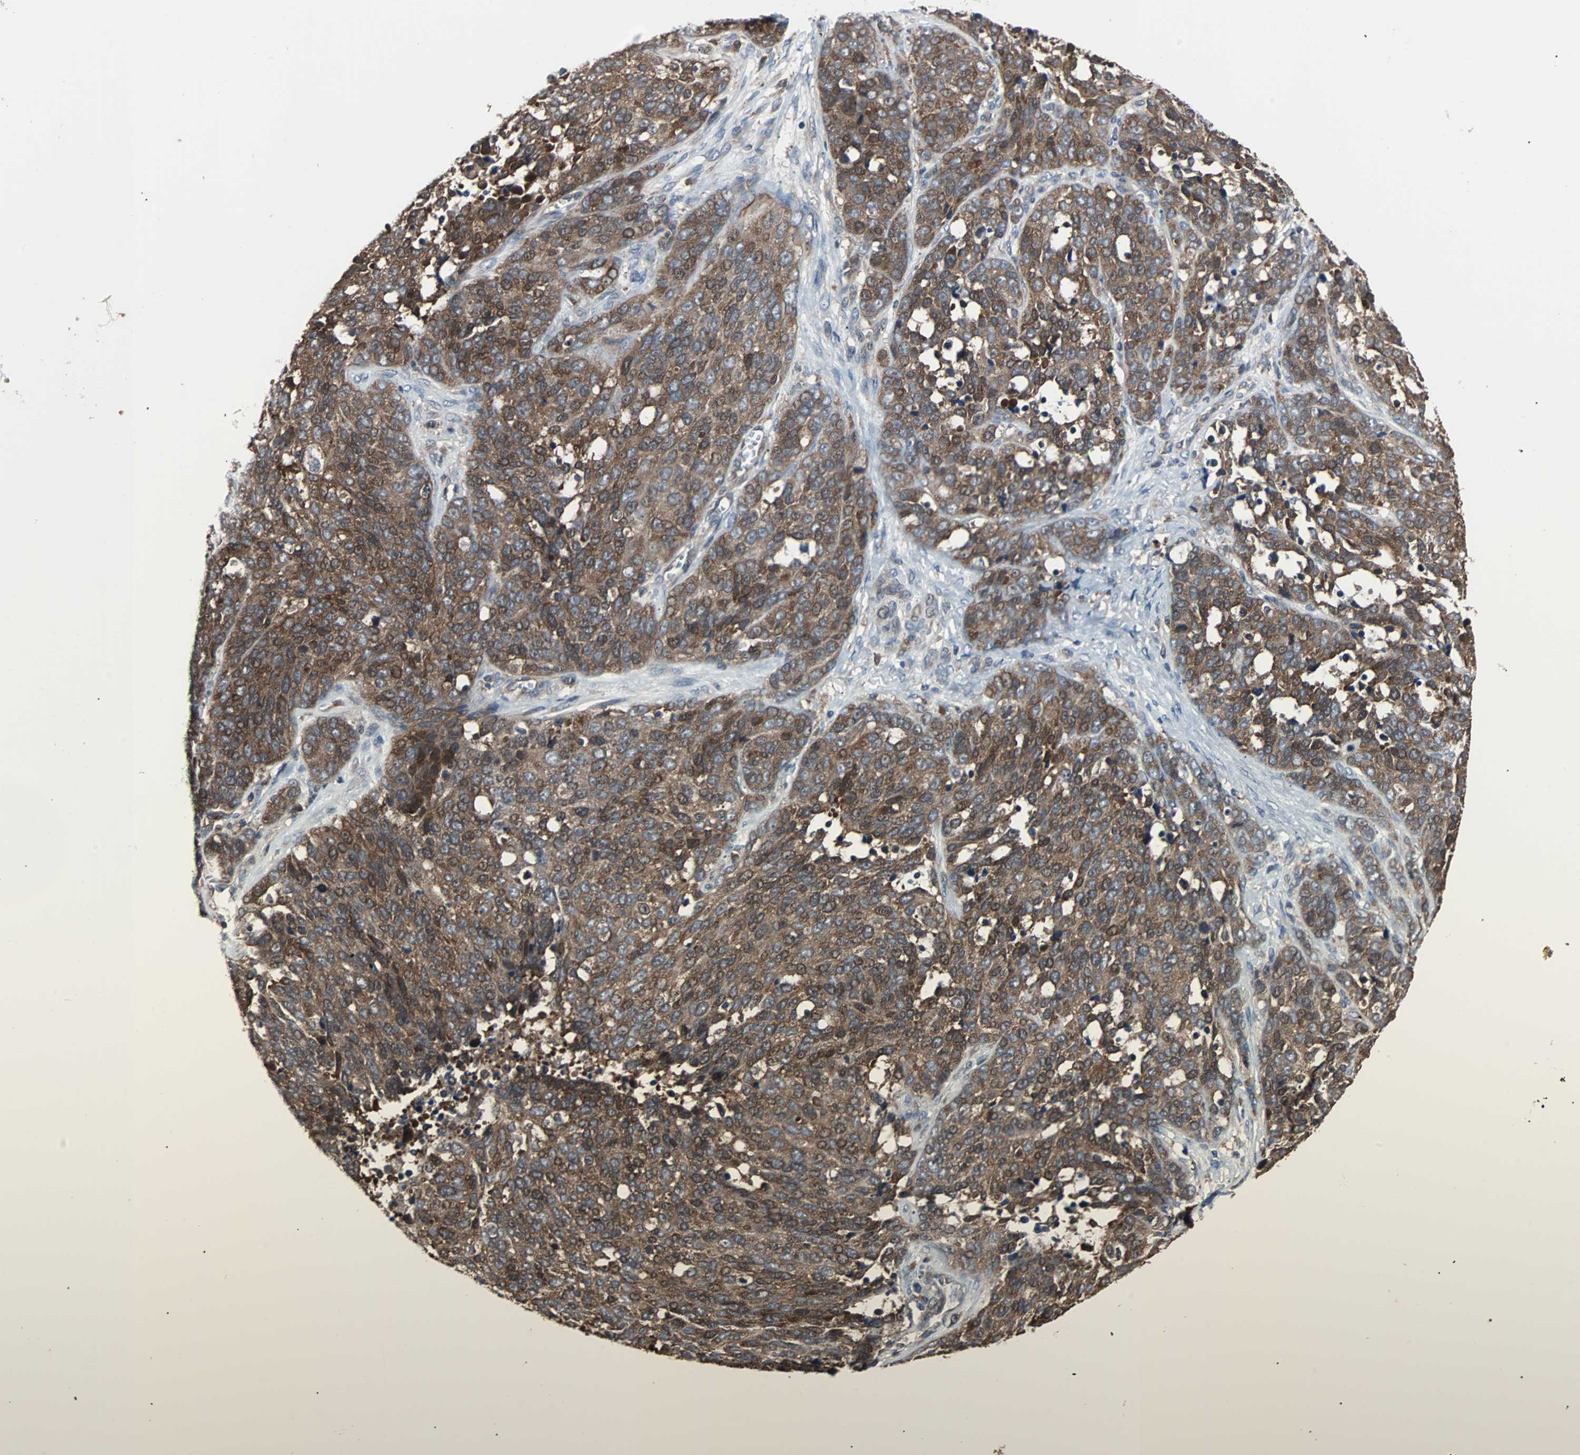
{"staining": {"intensity": "moderate", "quantity": ">75%", "location": "cytoplasmic/membranous"}, "tissue": "ovarian cancer", "cell_type": "Tumor cells", "image_type": "cancer", "snomed": [{"axis": "morphology", "description": "Cystadenocarcinoma, serous, NOS"}, {"axis": "topography", "description": "Ovary"}], "caption": "Protein staining of ovarian cancer tissue shows moderate cytoplasmic/membranous expression in approximately >75% of tumor cells.", "gene": "PAK1", "patient": {"sex": "female", "age": 44}}